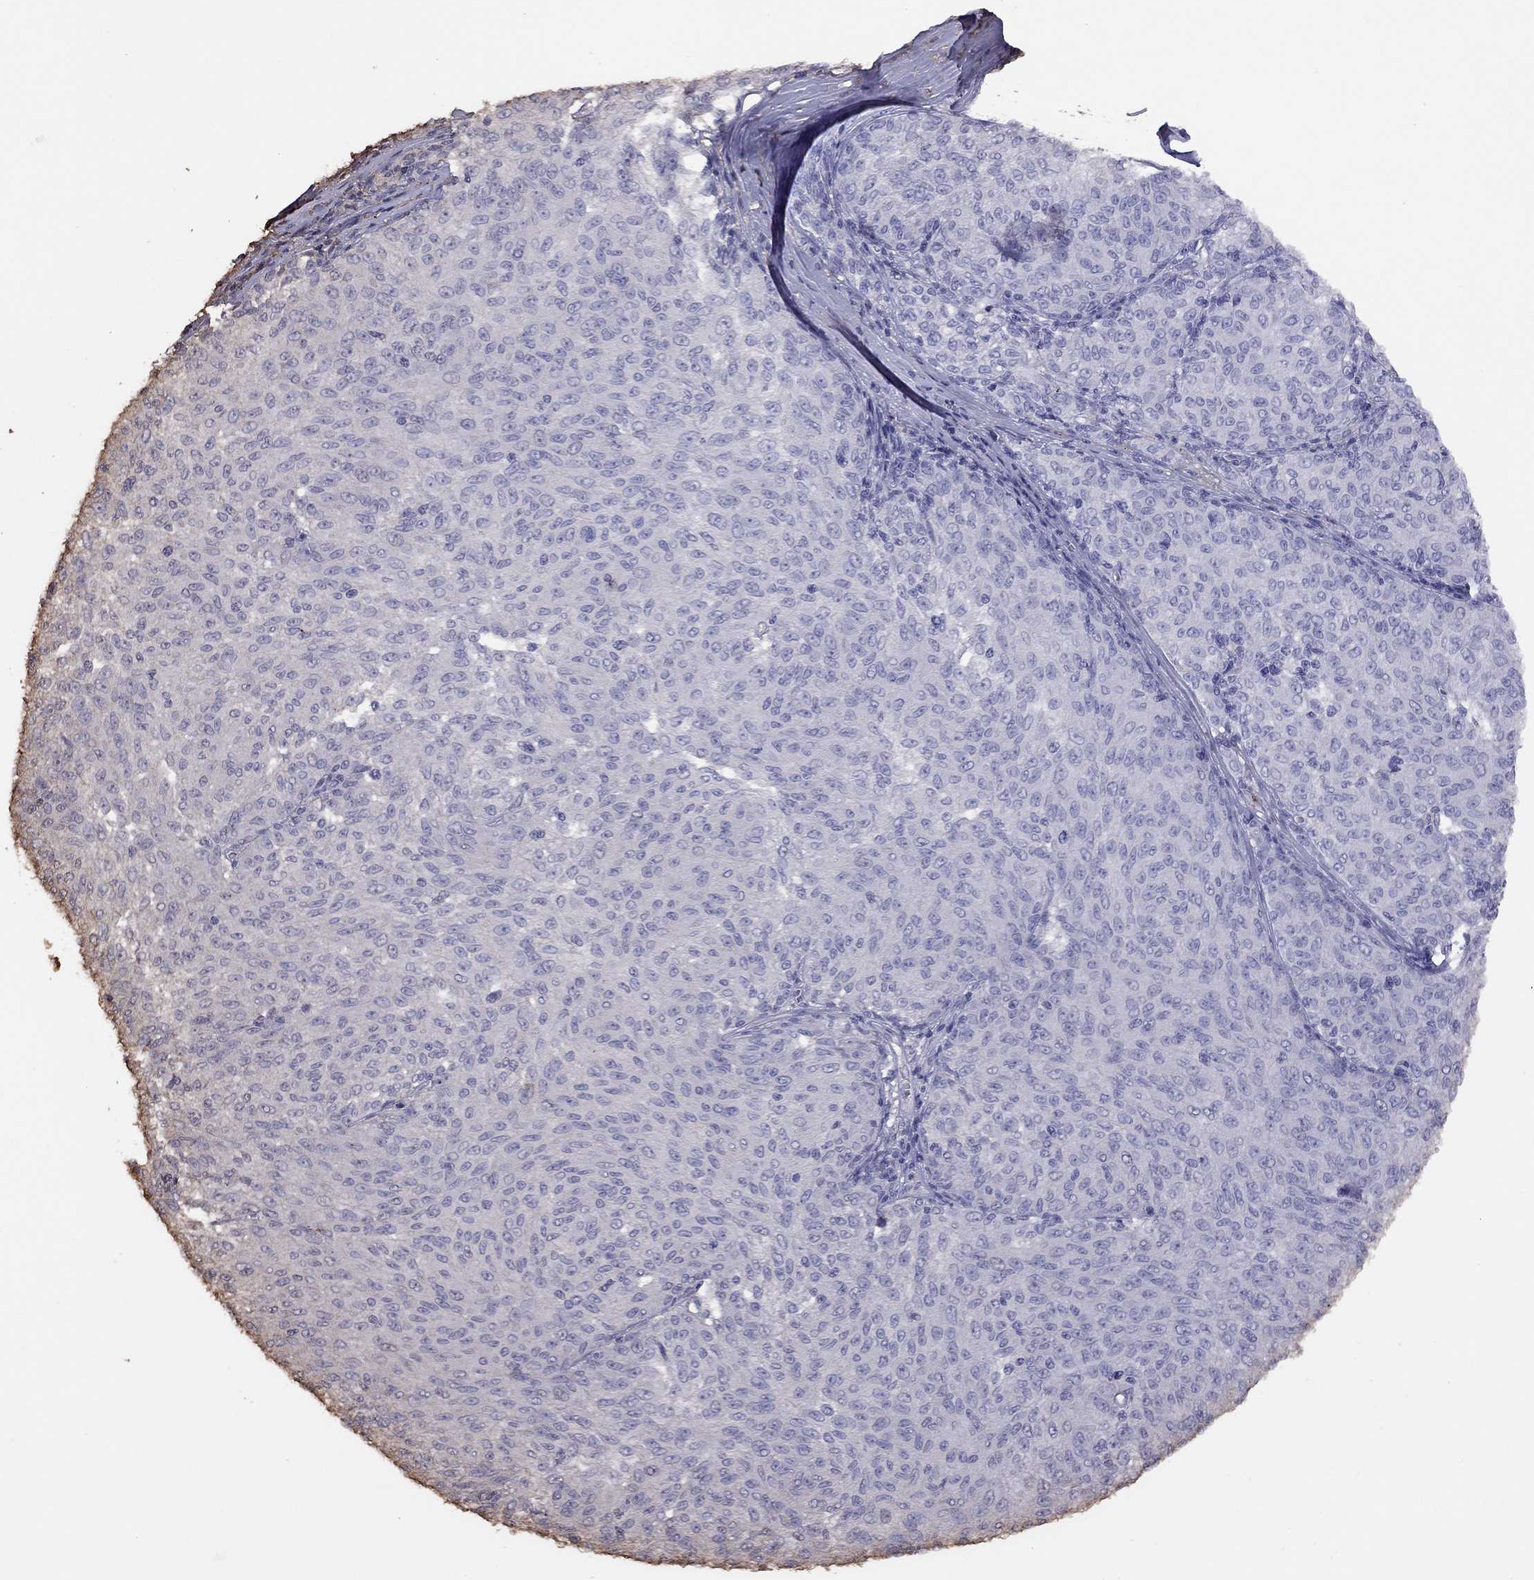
{"staining": {"intensity": "negative", "quantity": "none", "location": "none"}, "tissue": "melanoma", "cell_type": "Tumor cells", "image_type": "cancer", "snomed": [{"axis": "morphology", "description": "Malignant melanoma, NOS"}, {"axis": "topography", "description": "Skin"}], "caption": "Protein analysis of melanoma exhibits no significant expression in tumor cells. (DAB IHC visualized using brightfield microscopy, high magnification).", "gene": "SUN3", "patient": {"sex": "female", "age": 72}}